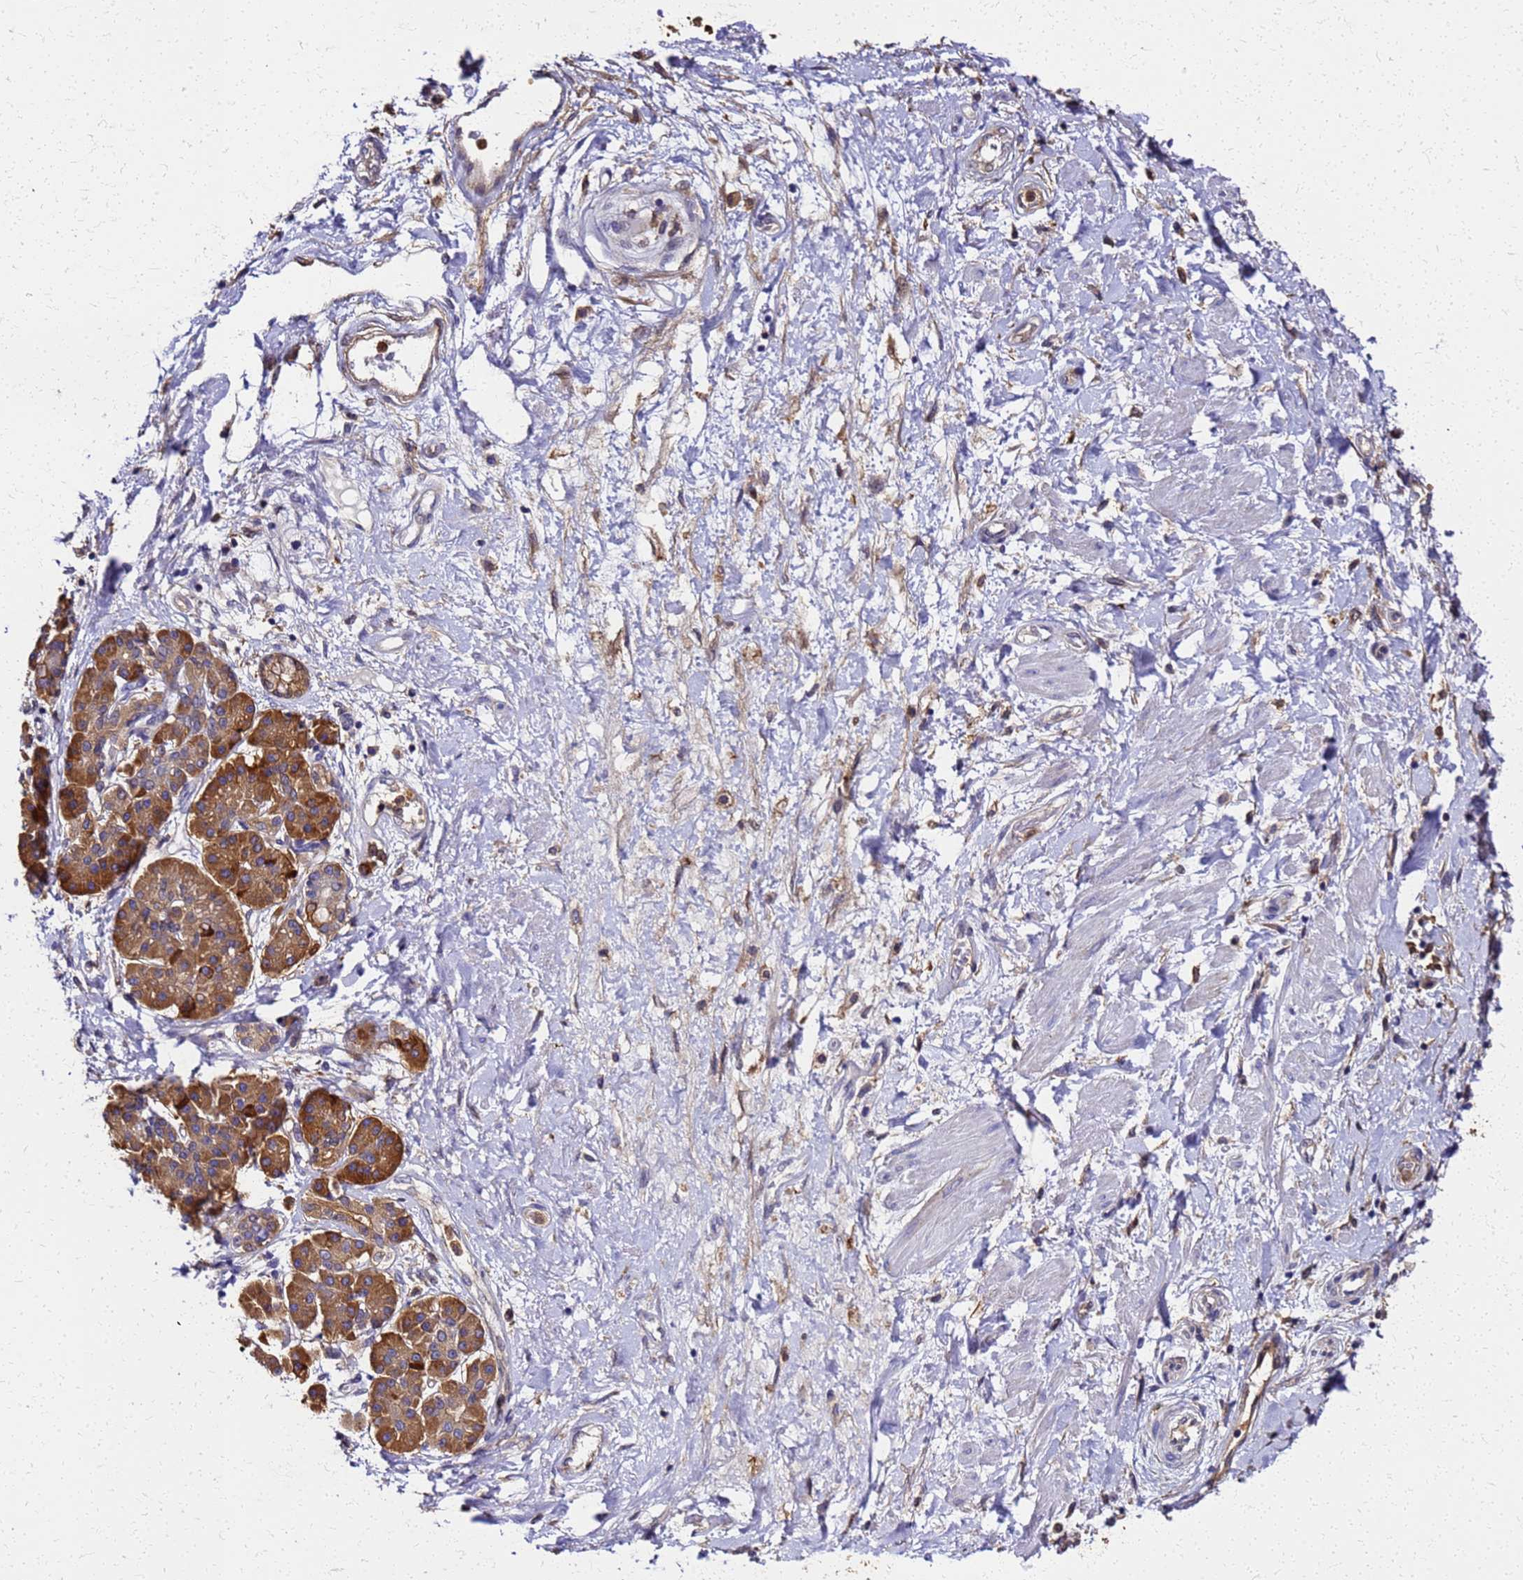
{"staining": {"intensity": "strong", "quantity": "25%-75%", "location": "cytoplasmic/membranous"}, "tissue": "pancreatic cancer", "cell_type": "Tumor cells", "image_type": "cancer", "snomed": [{"axis": "morphology", "description": "Adenocarcinoma, NOS"}, {"axis": "topography", "description": "Pancreas"}], "caption": "This photomicrograph demonstrates immunohistochemistry (IHC) staining of pancreatic cancer (adenocarcinoma), with high strong cytoplasmic/membranous expression in about 25%-75% of tumor cells.", "gene": "S100A11", "patient": {"sex": "female", "age": 73}}